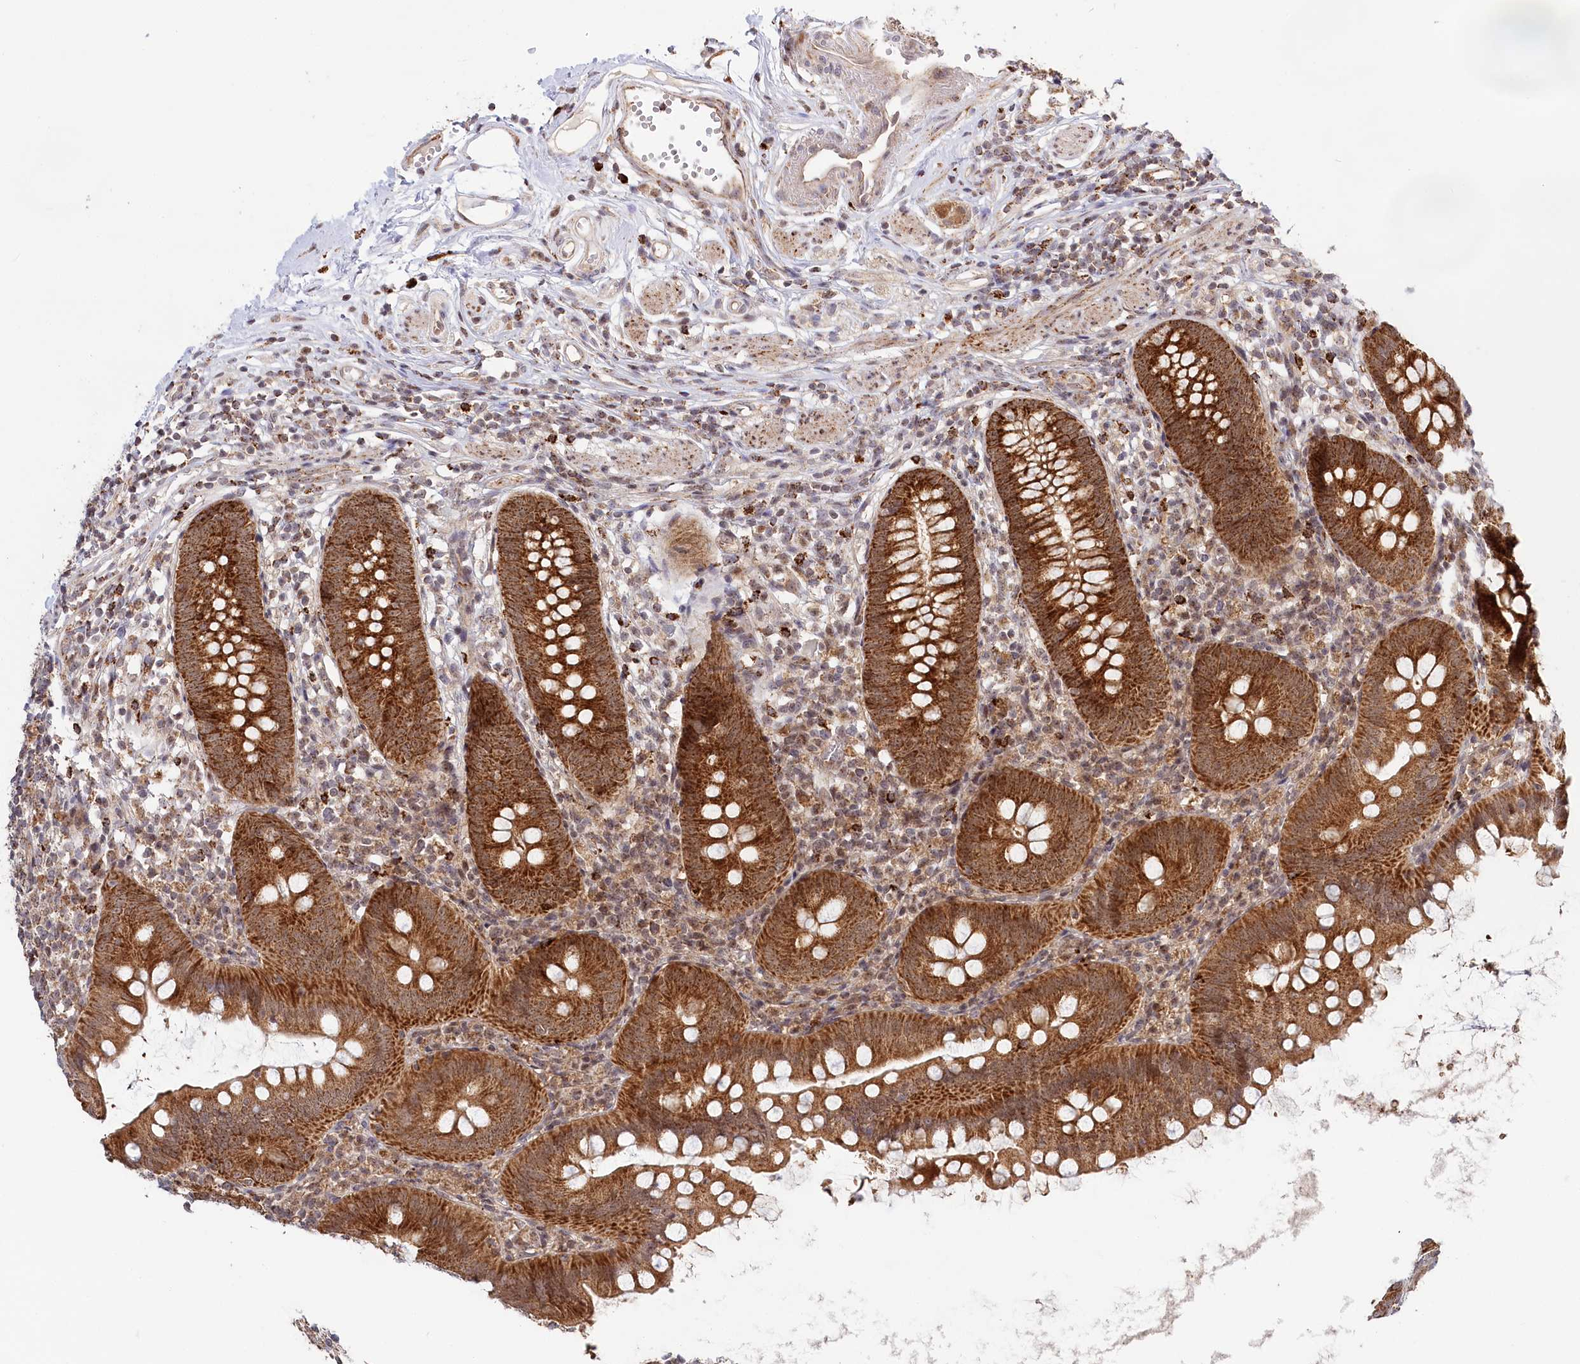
{"staining": {"intensity": "strong", "quantity": ">75%", "location": "cytoplasmic/membranous"}, "tissue": "appendix", "cell_type": "Glandular cells", "image_type": "normal", "snomed": [{"axis": "morphology", "description": "Normal tissue, NOS"}, {"axis": "topography", "description": "Appendix"}], "caption": "Protein expression by immunohistochemistry displays strong cytoplasmic/membranous staining in about >75% of glandular cells in unremarkable appendix.", "gene": "RTN4IP1", "patient": {"sex": "female", "age": 62}}